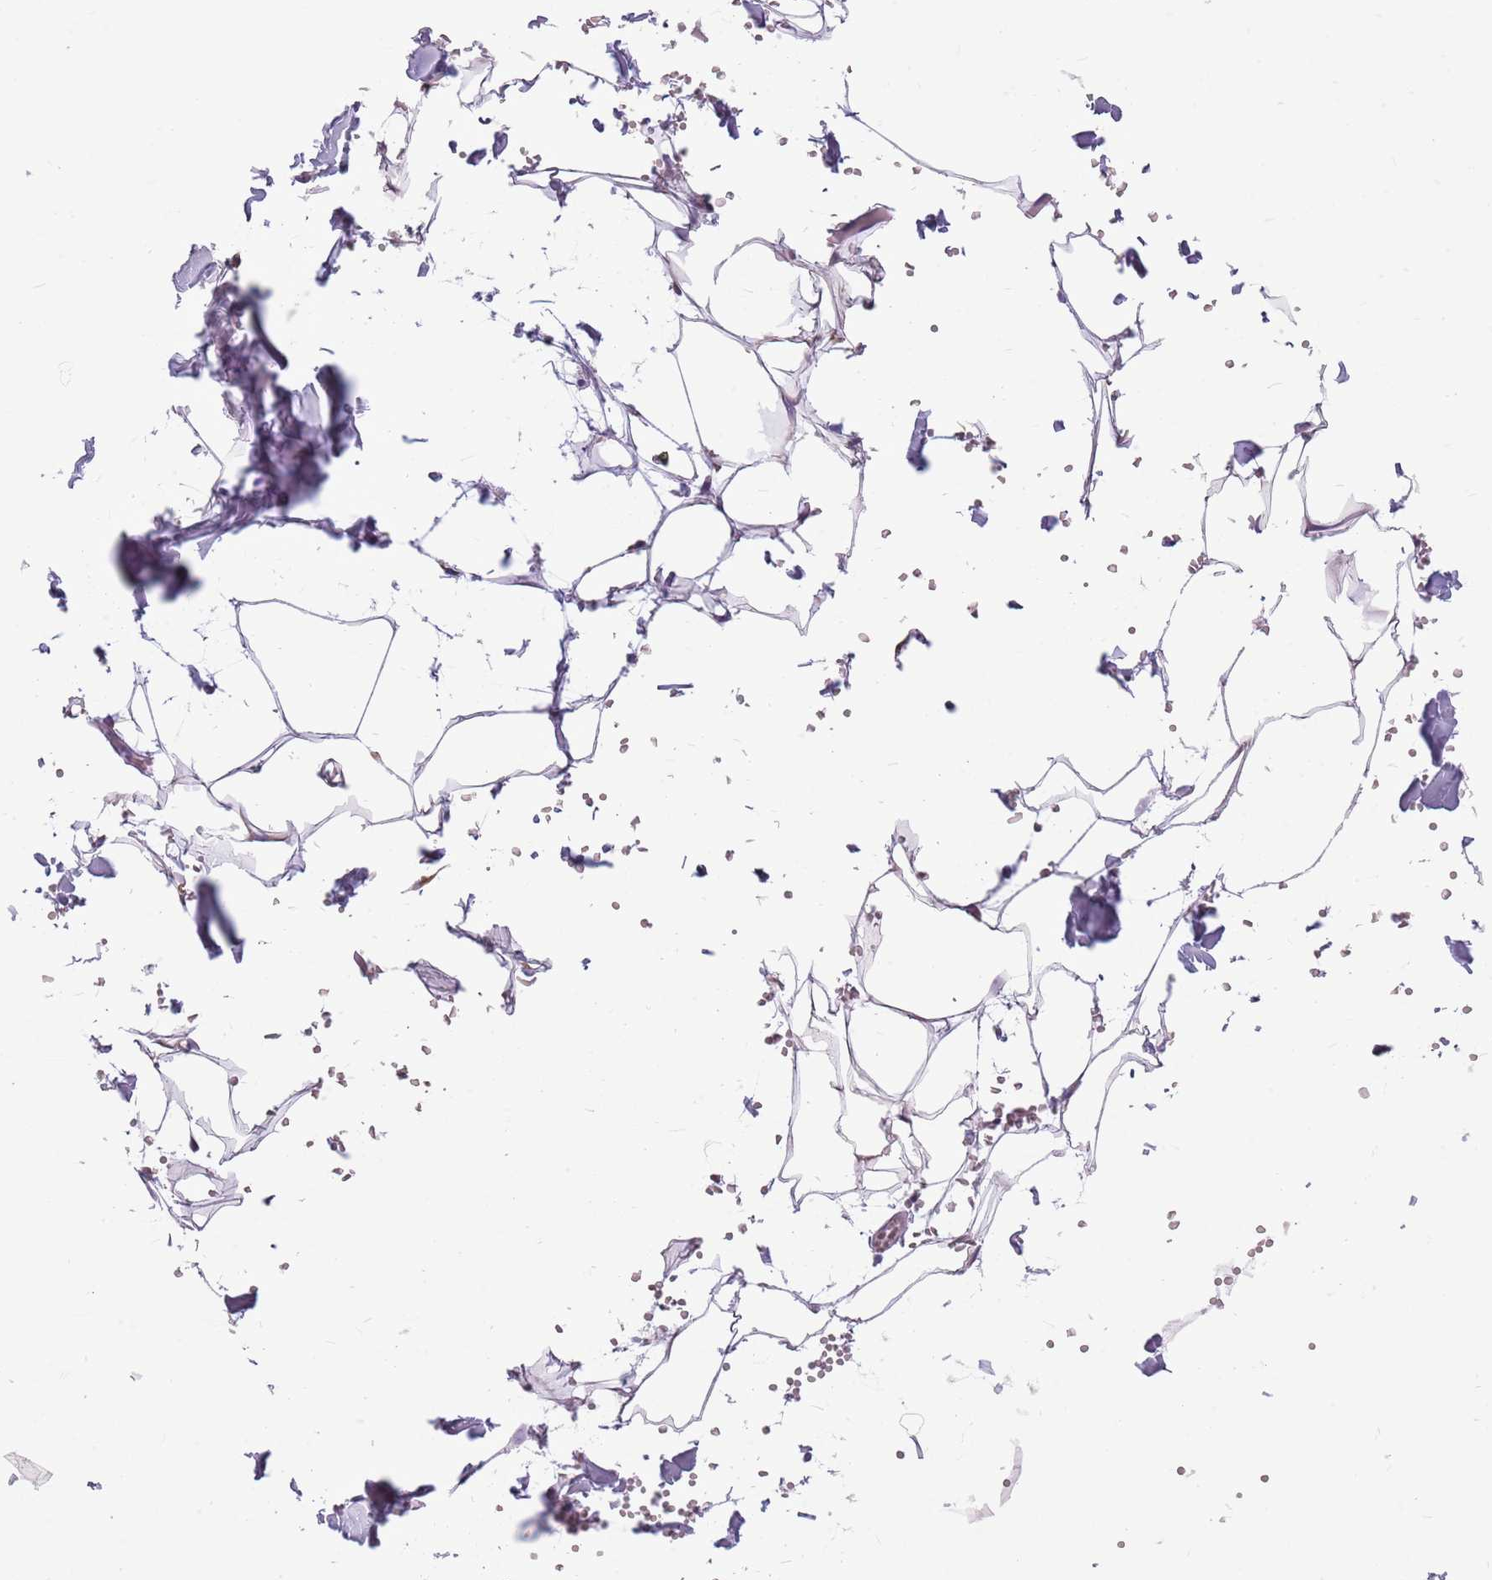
{"staining": {"intensity": "negative", "quantity": "none", "location": "none"}, "tissue": "adipose tissue", "cell_type": "Adipocytes", "image_type": "normal", "snomed": [{"axis": "morphology", "description": "Normal tissue, NOS"}, {"axis": "topography", "description": "Gallbladder"}, {"axis": "topography", "description": "Peripheral nerve tissue"}], "caption": "IHC of unremarkable human adipose tissue exhibits no staining in adipocytes.", "gene": "KCTD19", "patient": {"sex": "male", "age": 38}}